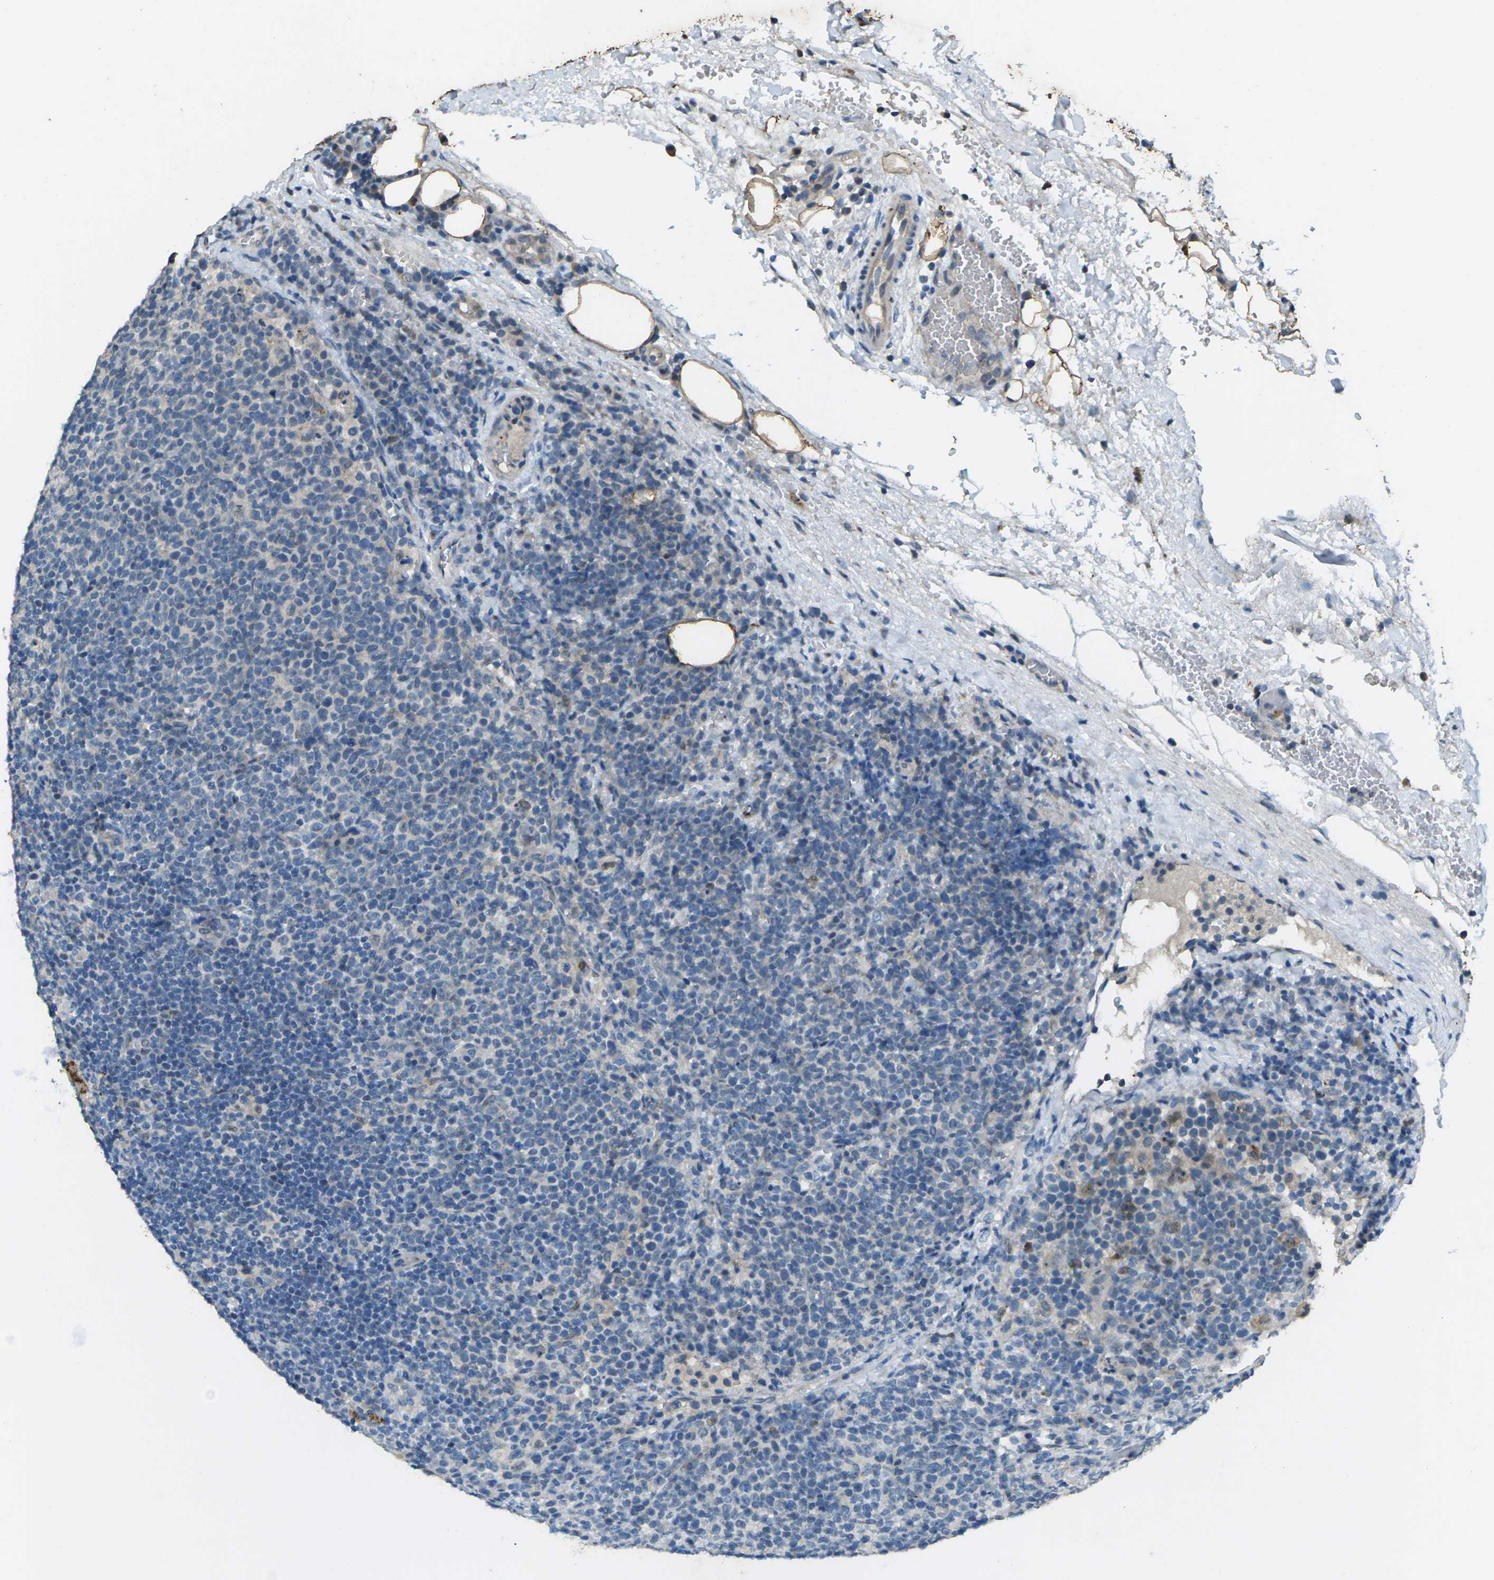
{"staining": {"intensity": "negative", "quantity": "none", "location": "none"}, "tissue": "lymphoma", "cell_type": "Tumor cells", "image_type": "cancer", "snomed": [{"axis": "morphology", "description": "Malignant lymphoma, non-Hodgkin's type, High grade"}, {"axis": "topography", "description": "Lymph node"}], "caption": "This is an IHC image of malignant lymphoma, non-Hodgkin's type (high-grade). There is no positivity in tumor cells.", "gene": "SIGLEC14", "patient": {"sex": "male", "age": 61}}